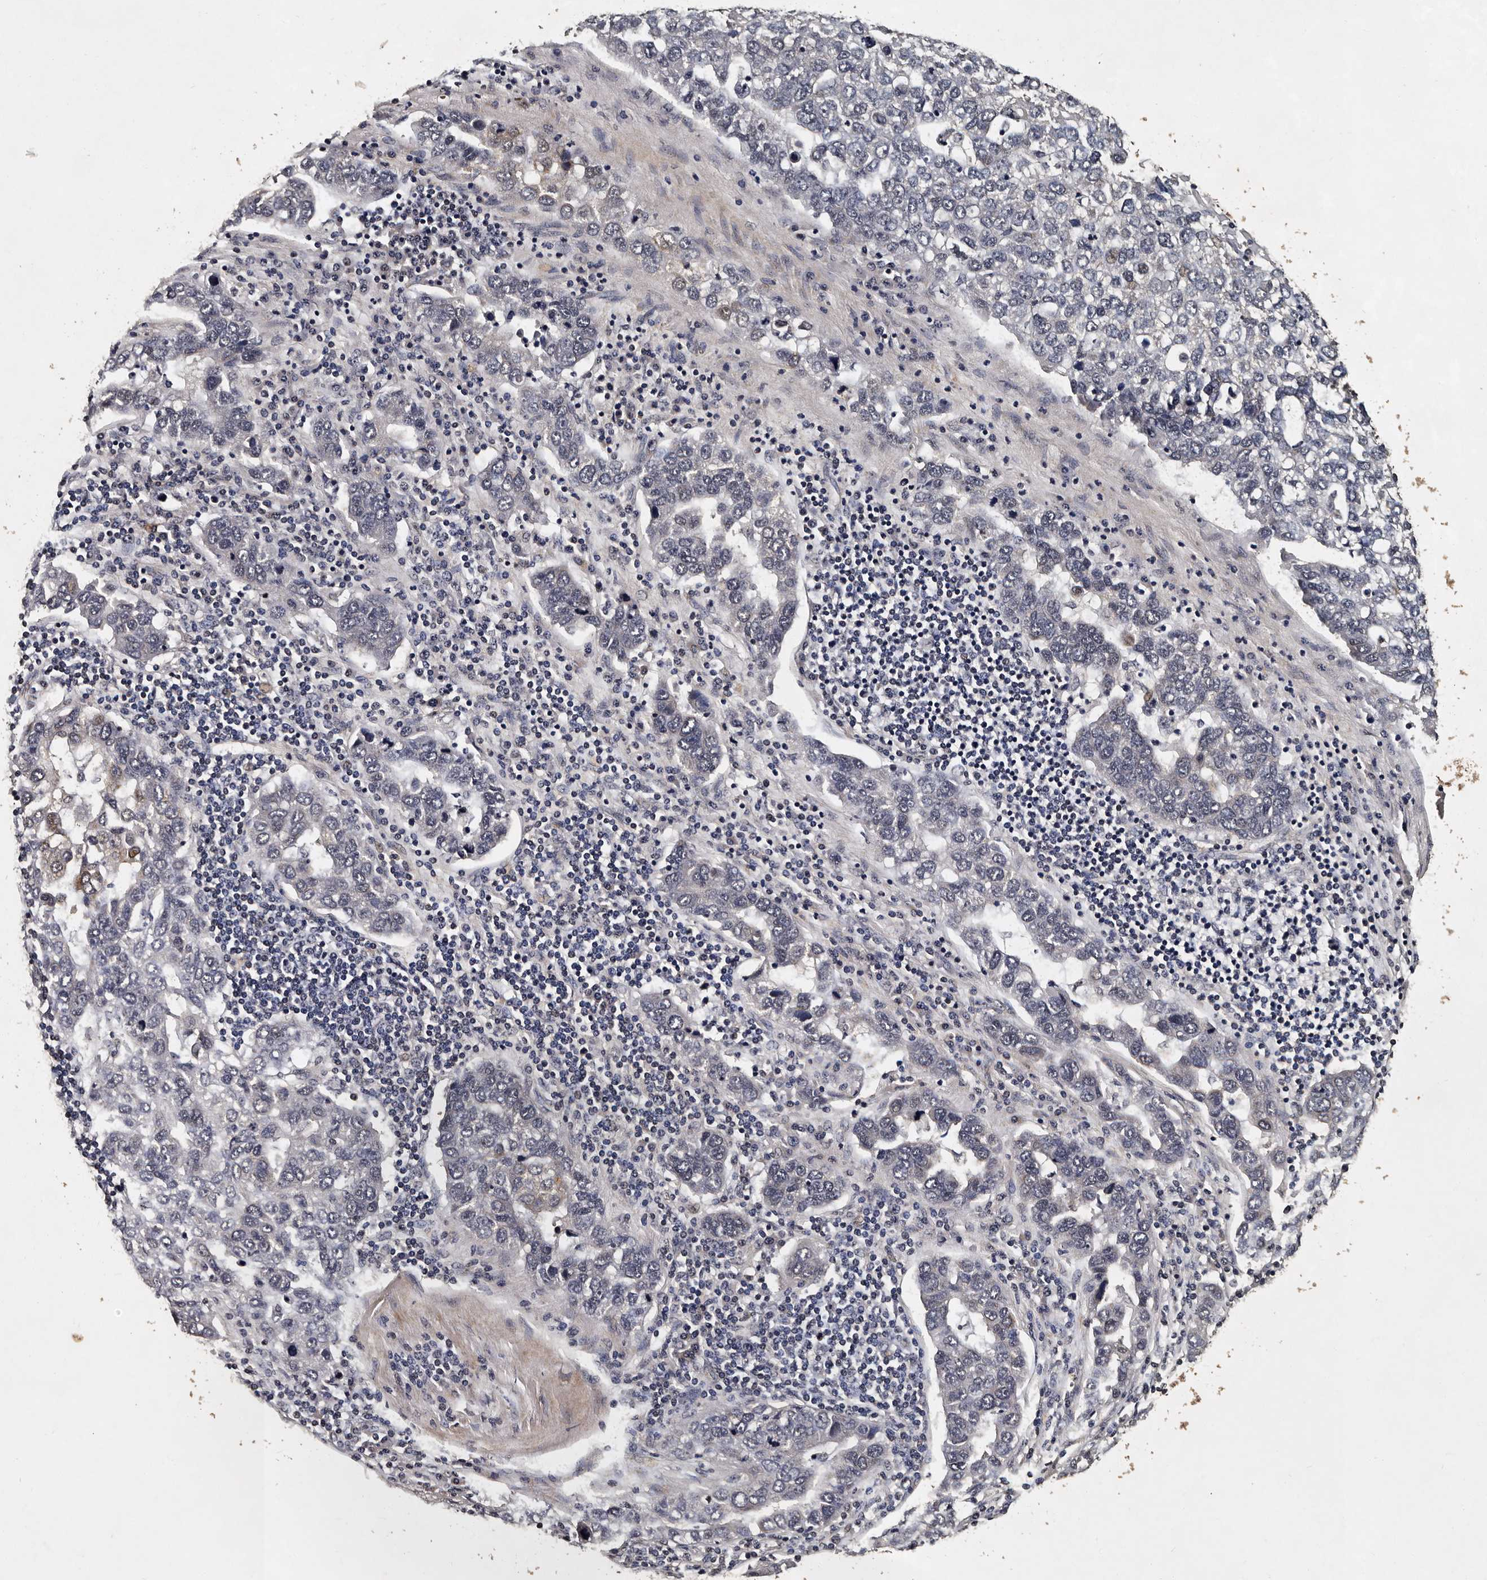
{"staining": {"intensity": "negative", "quantity": "none", "location": "none"}, "tissue": "pancreatic cancer", "cell_type": "Tumor cells", "image_type": "cancer", "snomed": [{"axis": "morphology", "description": "Adenocarcinoma, NOS"}, {"axis": "topography", "description": "Pancreas"}], "caption": "Immunohistochemistry (IHC) histopathology image of human pancreatic cancer stained for a protein (brown), which shows no positivity in tumor cells.", "gene": "CPNE3", "patient": {"sex": "female", "age": 61}}